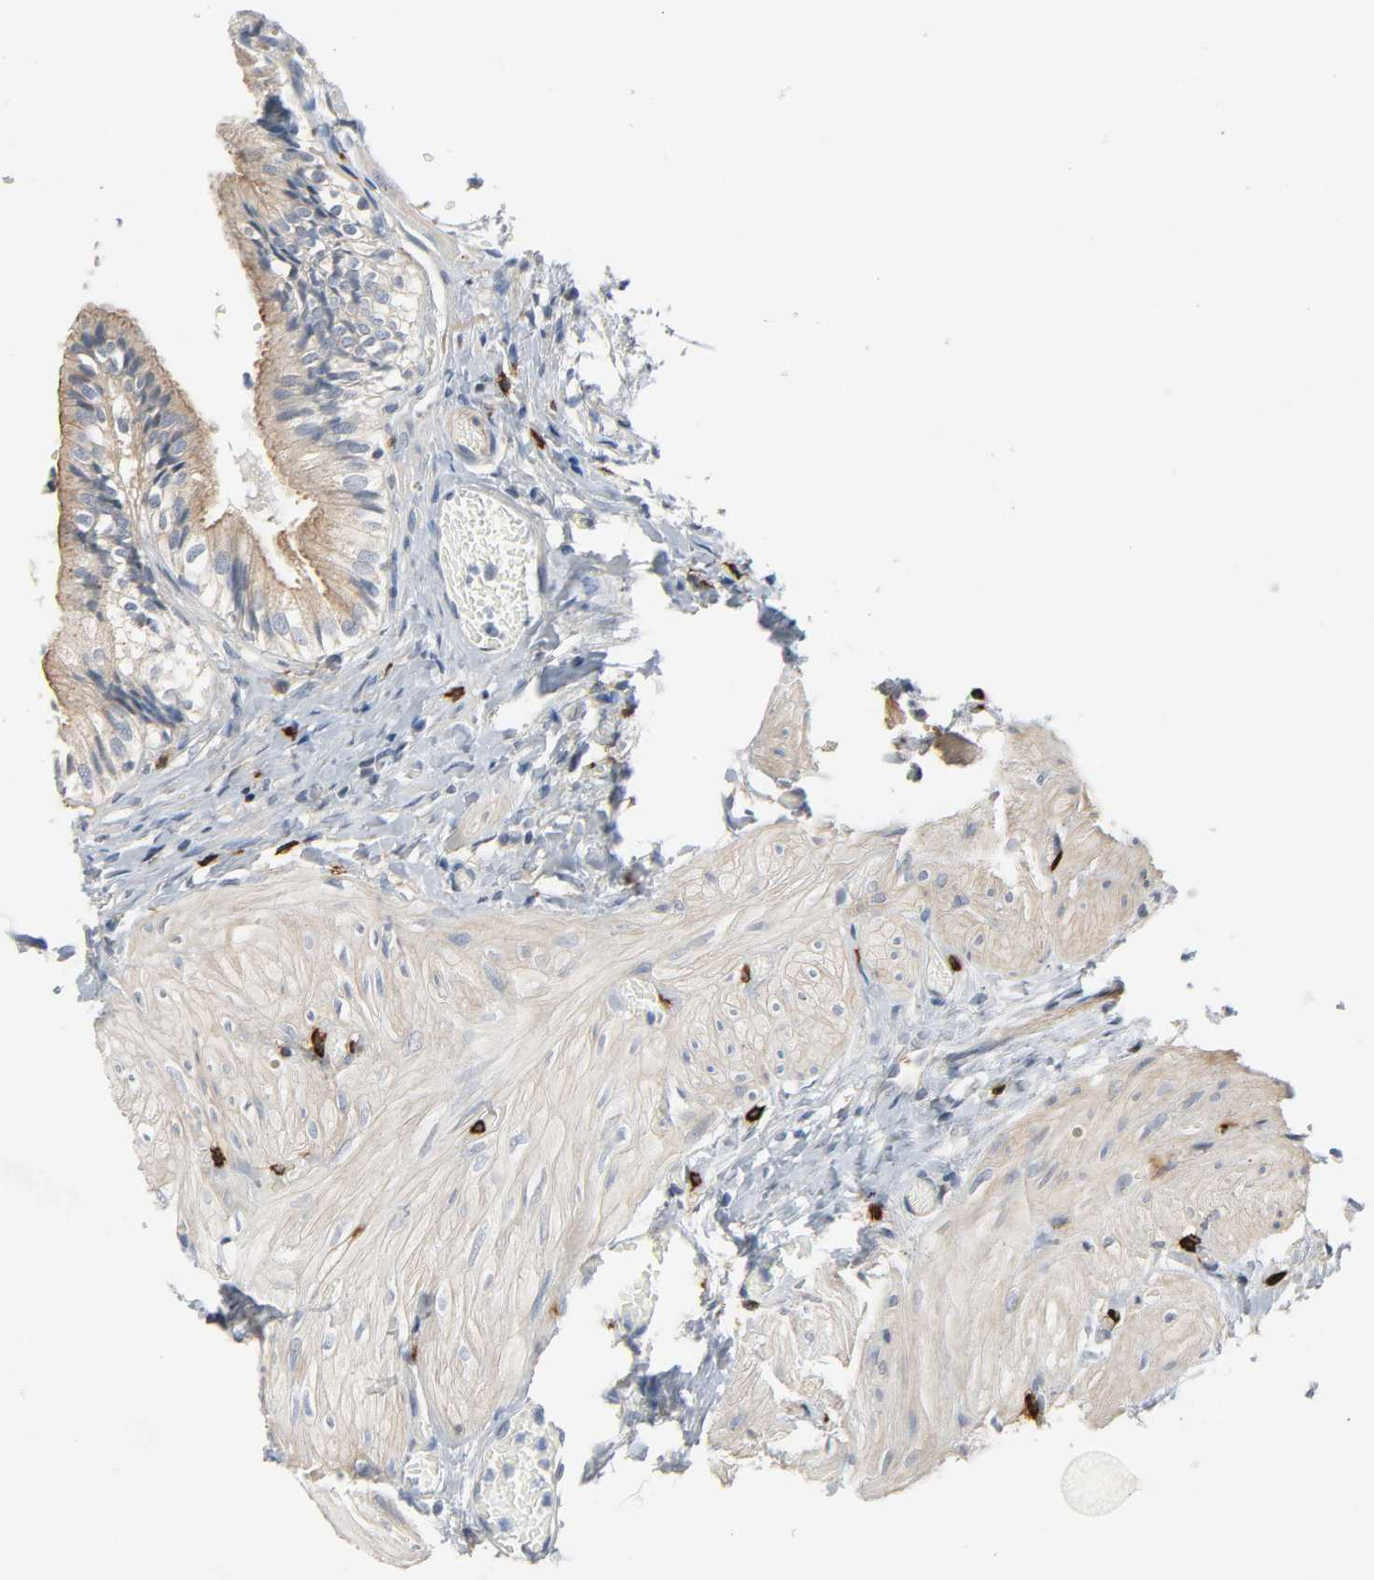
{"staining": {"intensity": "weak", "quantity": ">75%", "location": "cytoplasmic/membranous"}, "tissue": "gallbladder", "cell_type": "Glandular cells", "image_type": "normal", "snomed": [{"axis": "morphology", "description": "Normal tissue, NOS"}, {"axis": "topography", "description": "Gallbladder"}], "caption": "Protein expression analysis of unremarkable human gallbladder reveals weak cytoplasmic/membranous staining in approximately >75% of glandular cells.", "gene": "LIMCH1", "patient": {"sex": "male", "age": 65}}